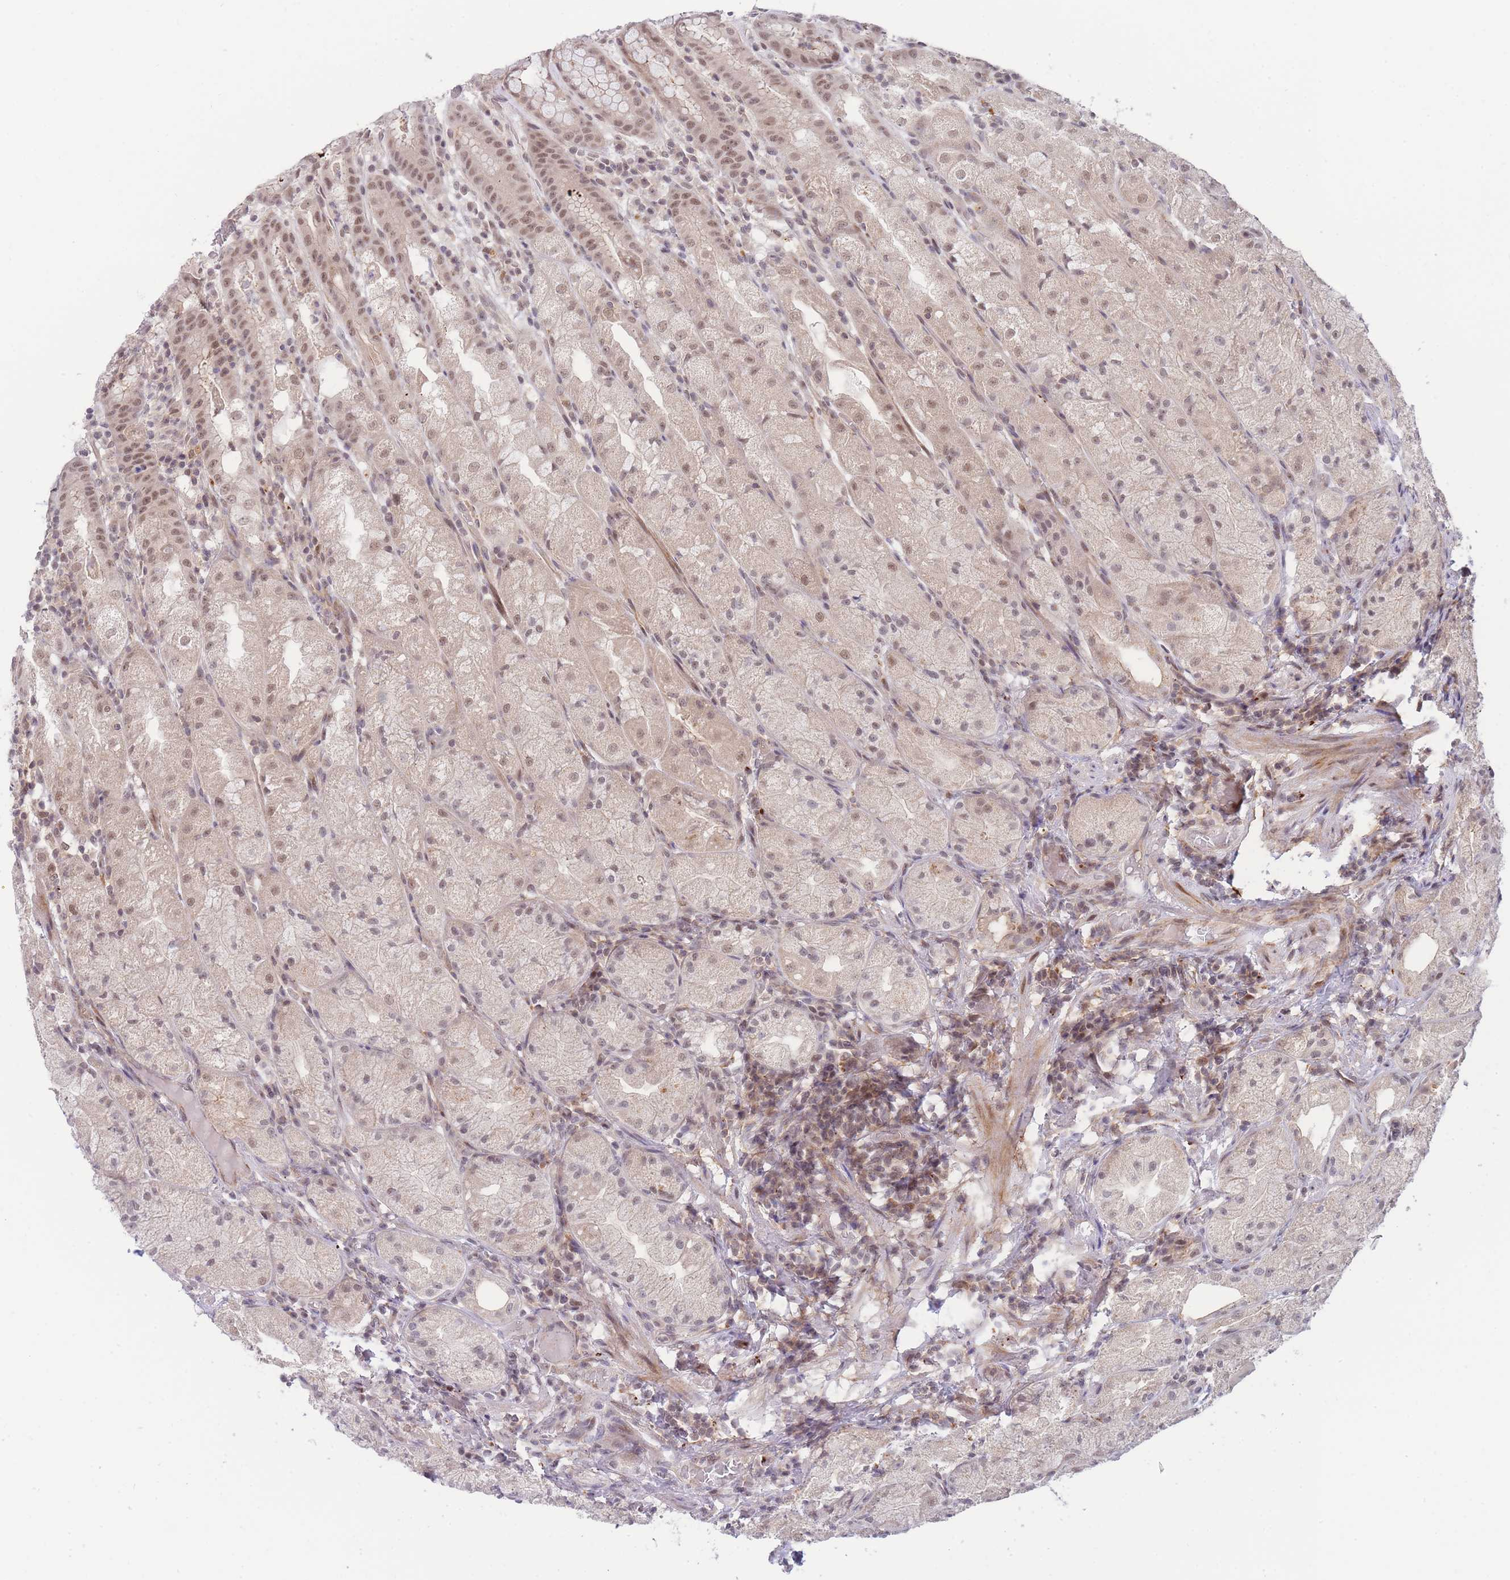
{"staining": {"intensity": "moderate", "quantity": ">75%", "location": "cytoplasmic/membranous,nuclear"}, "tissue": "stomach", "cell_type": "Glandular cells", "image_type": "normal", "snomed": [{"axis": "morphology", "description": "Normal tissue, NOS"}, {"axis": "topography", "description": "Stomach, upper"}], "caption": "Brown immunohistochemical staining in unremarkable stomach displays moderate cytoplasmic/membranous,nuclear positivity in about >75% of glandular cells.", "gene": "BOD1L1", "patient": {"sex": "male", "age": 52}}